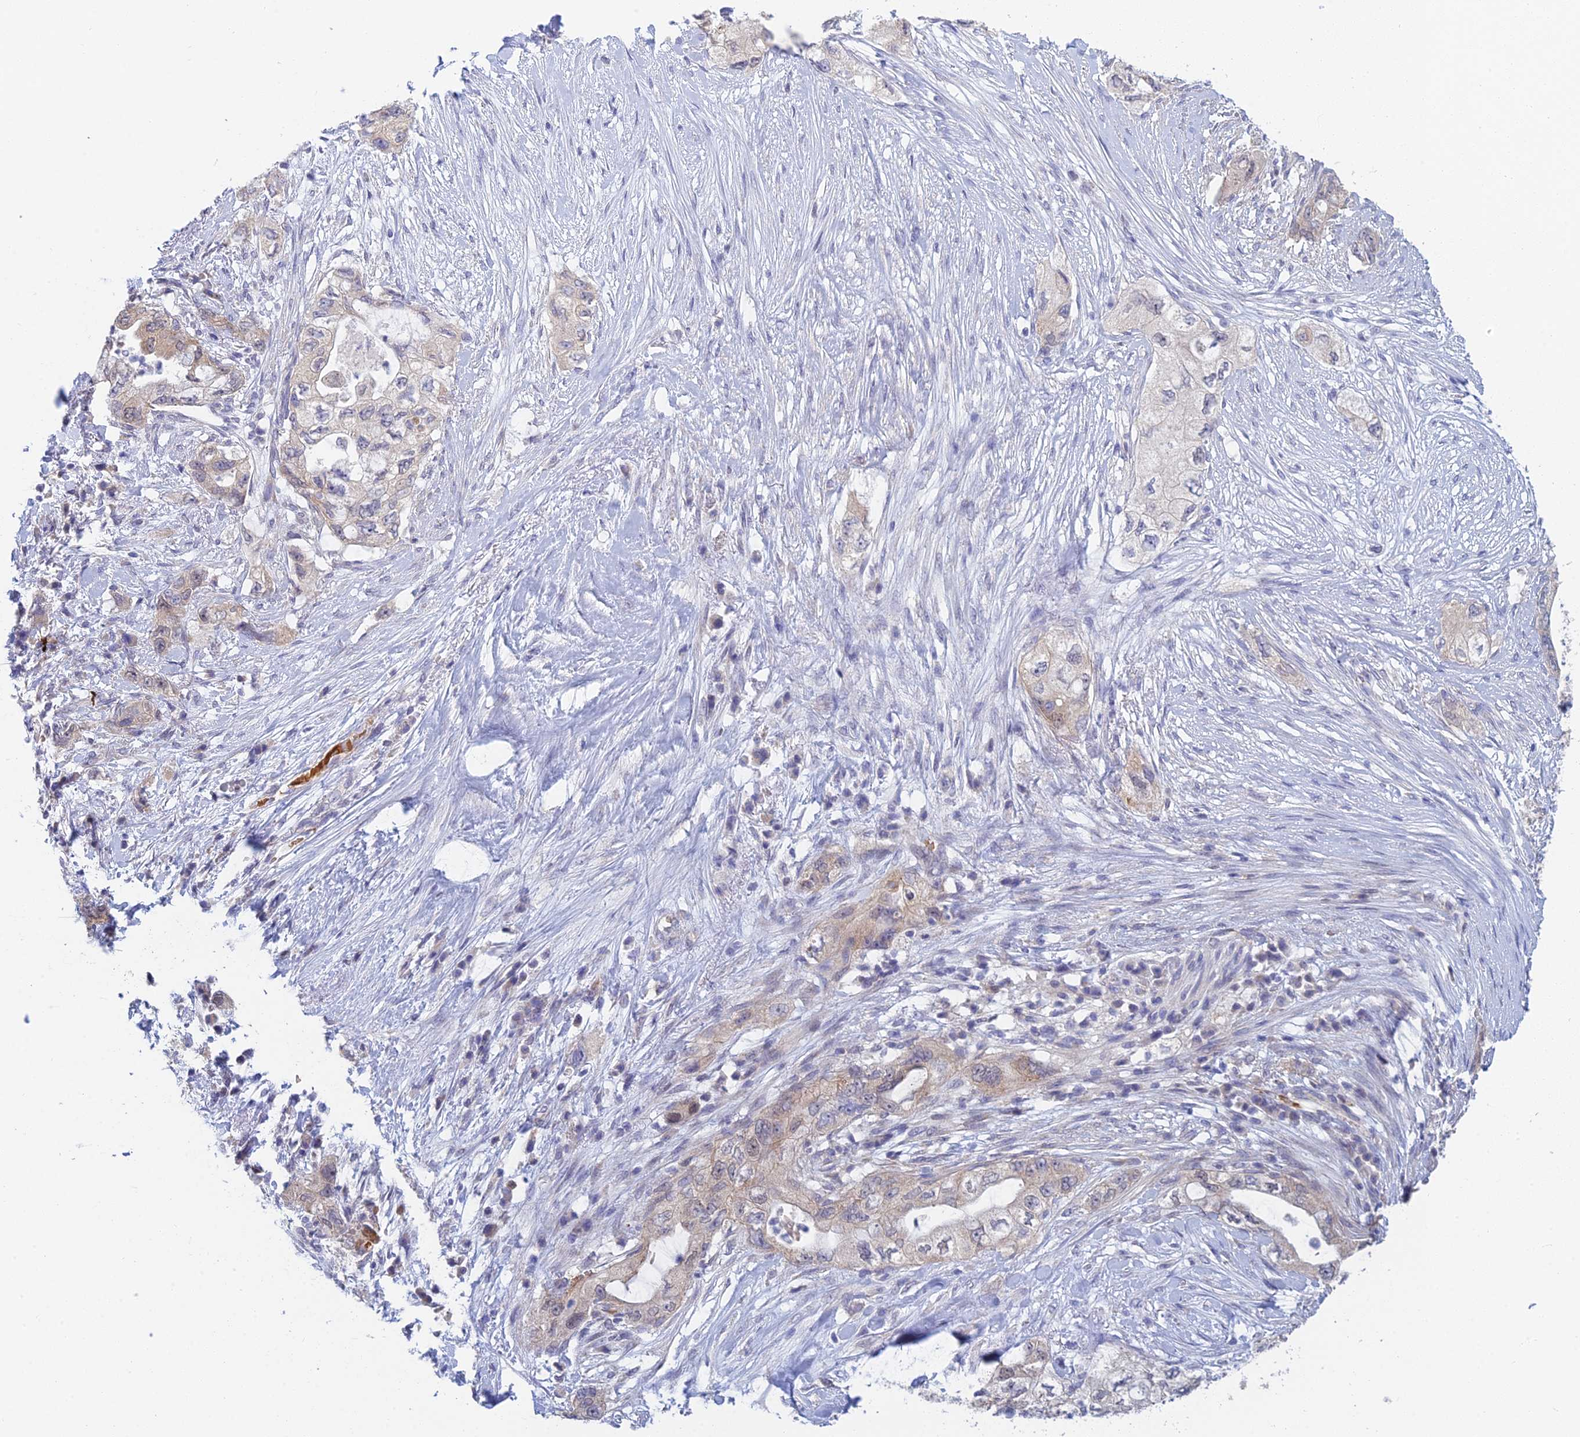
{"staining": {"intensity": "weak", "quantity": "<25%", "location": "cytoplasmic/membranous"}, "tissue": "pancreatic cancer", "cell_type": "Tumor cells", "image_type": "cancer", "snomed": [{"axis": "morphology", "description": "Adenocarcinoma, NOS"}, {"axis": "topography", "description": "Pancreas"}], "caption": "Immunohistochemical staining of human adenocarcinoma (pancreatic) displays no significant positivity in tumor cells.", "gene": "GIPC1", "patient": {"sex": "female", "age": 73}}